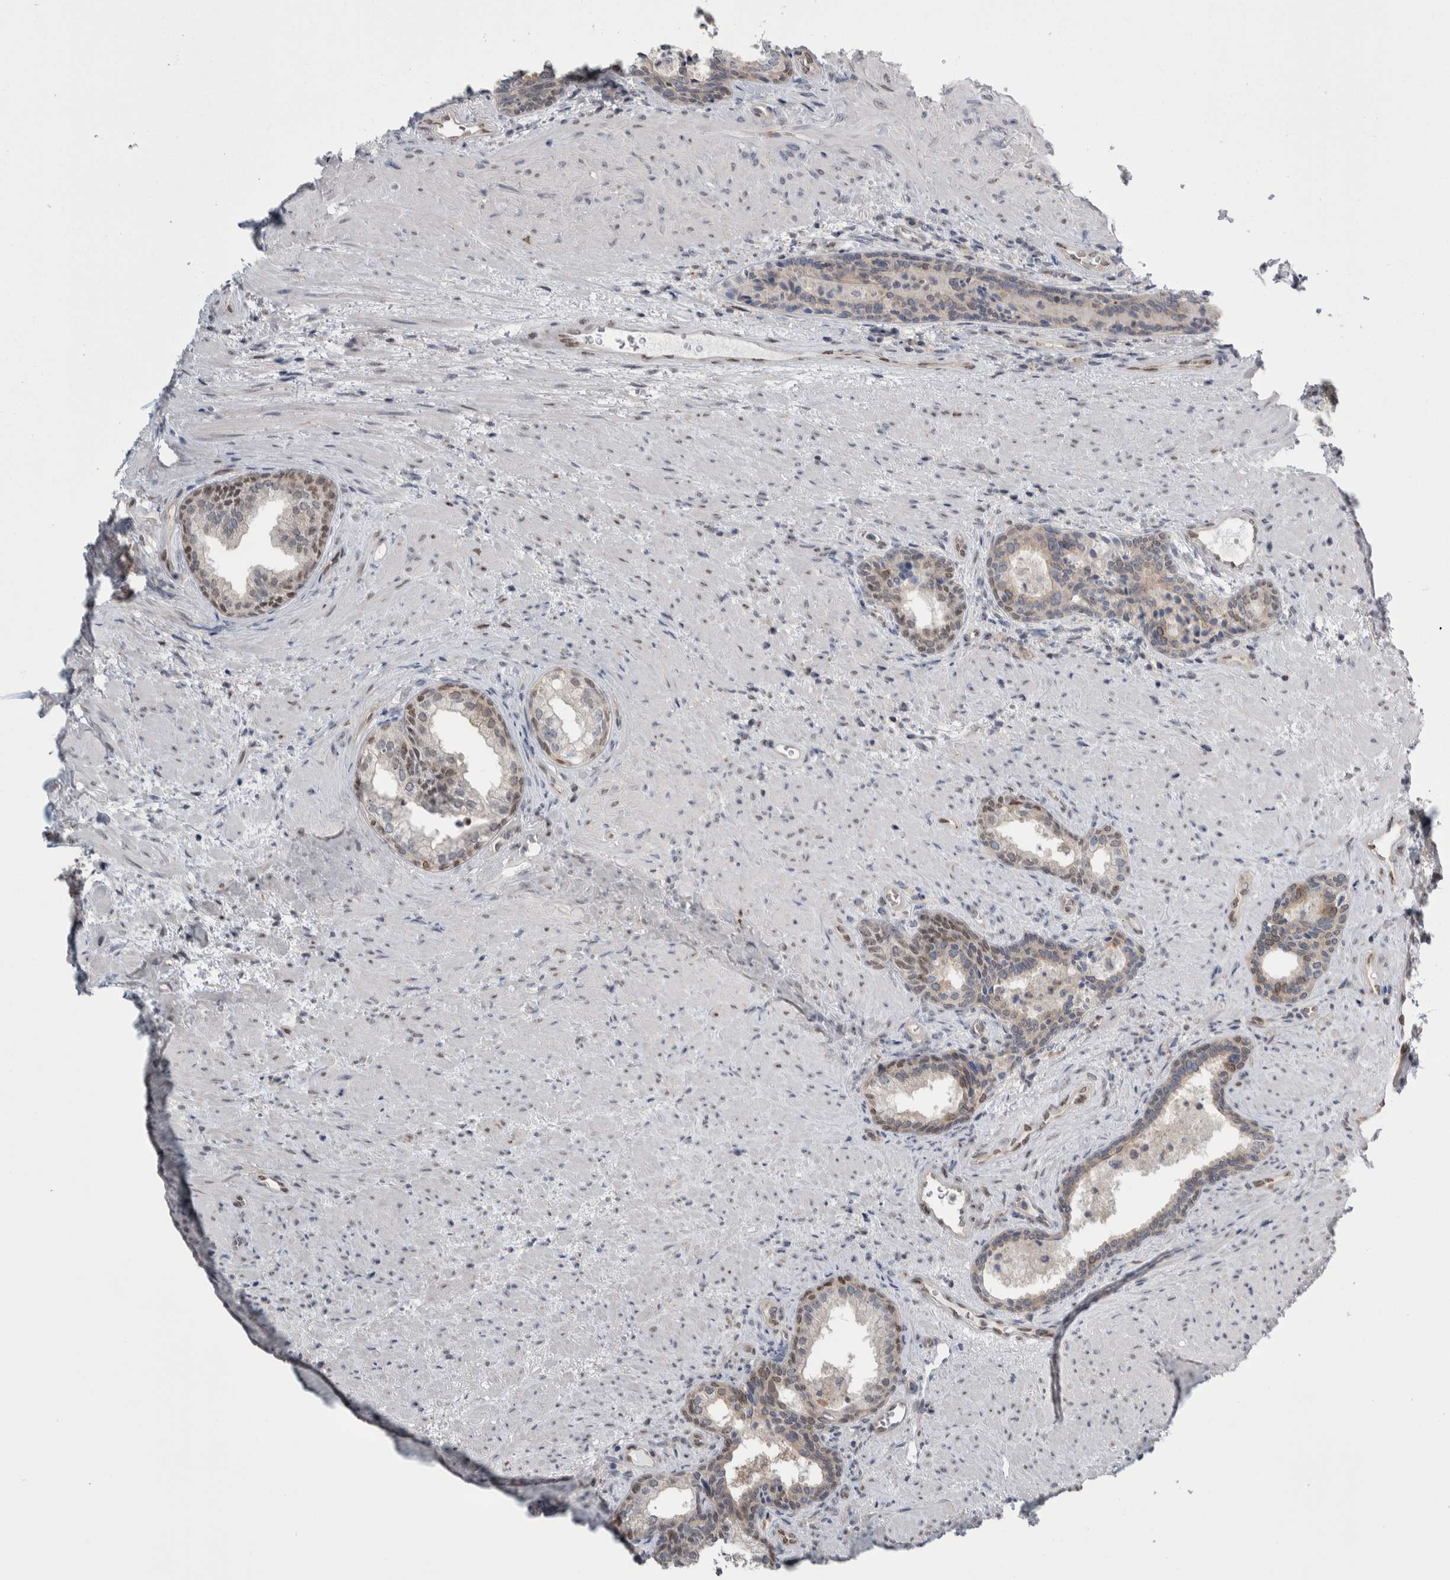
{"staining": {"intensity": "weak", "quantity": "<25%", "location": "cytoplasmic/membranous,nuclear"}, "tissue": "prostate", "cell_type": "Glandular cells", "image_type": "normal", "snomed": [{"axis": "morphology", "description": "Normal tissue, NOS"}, {"axis": "topography", "description": "Prostate"}], "caption": "Glandular cells are negative for protein expression in normal human prostate. (DAB (3,3'-diaminobenzidine) IHC visualized using brightfield microscopy, high magnification).", "gene": "TAX1BP1", "patient": {"sex": "male", "age": 76}}